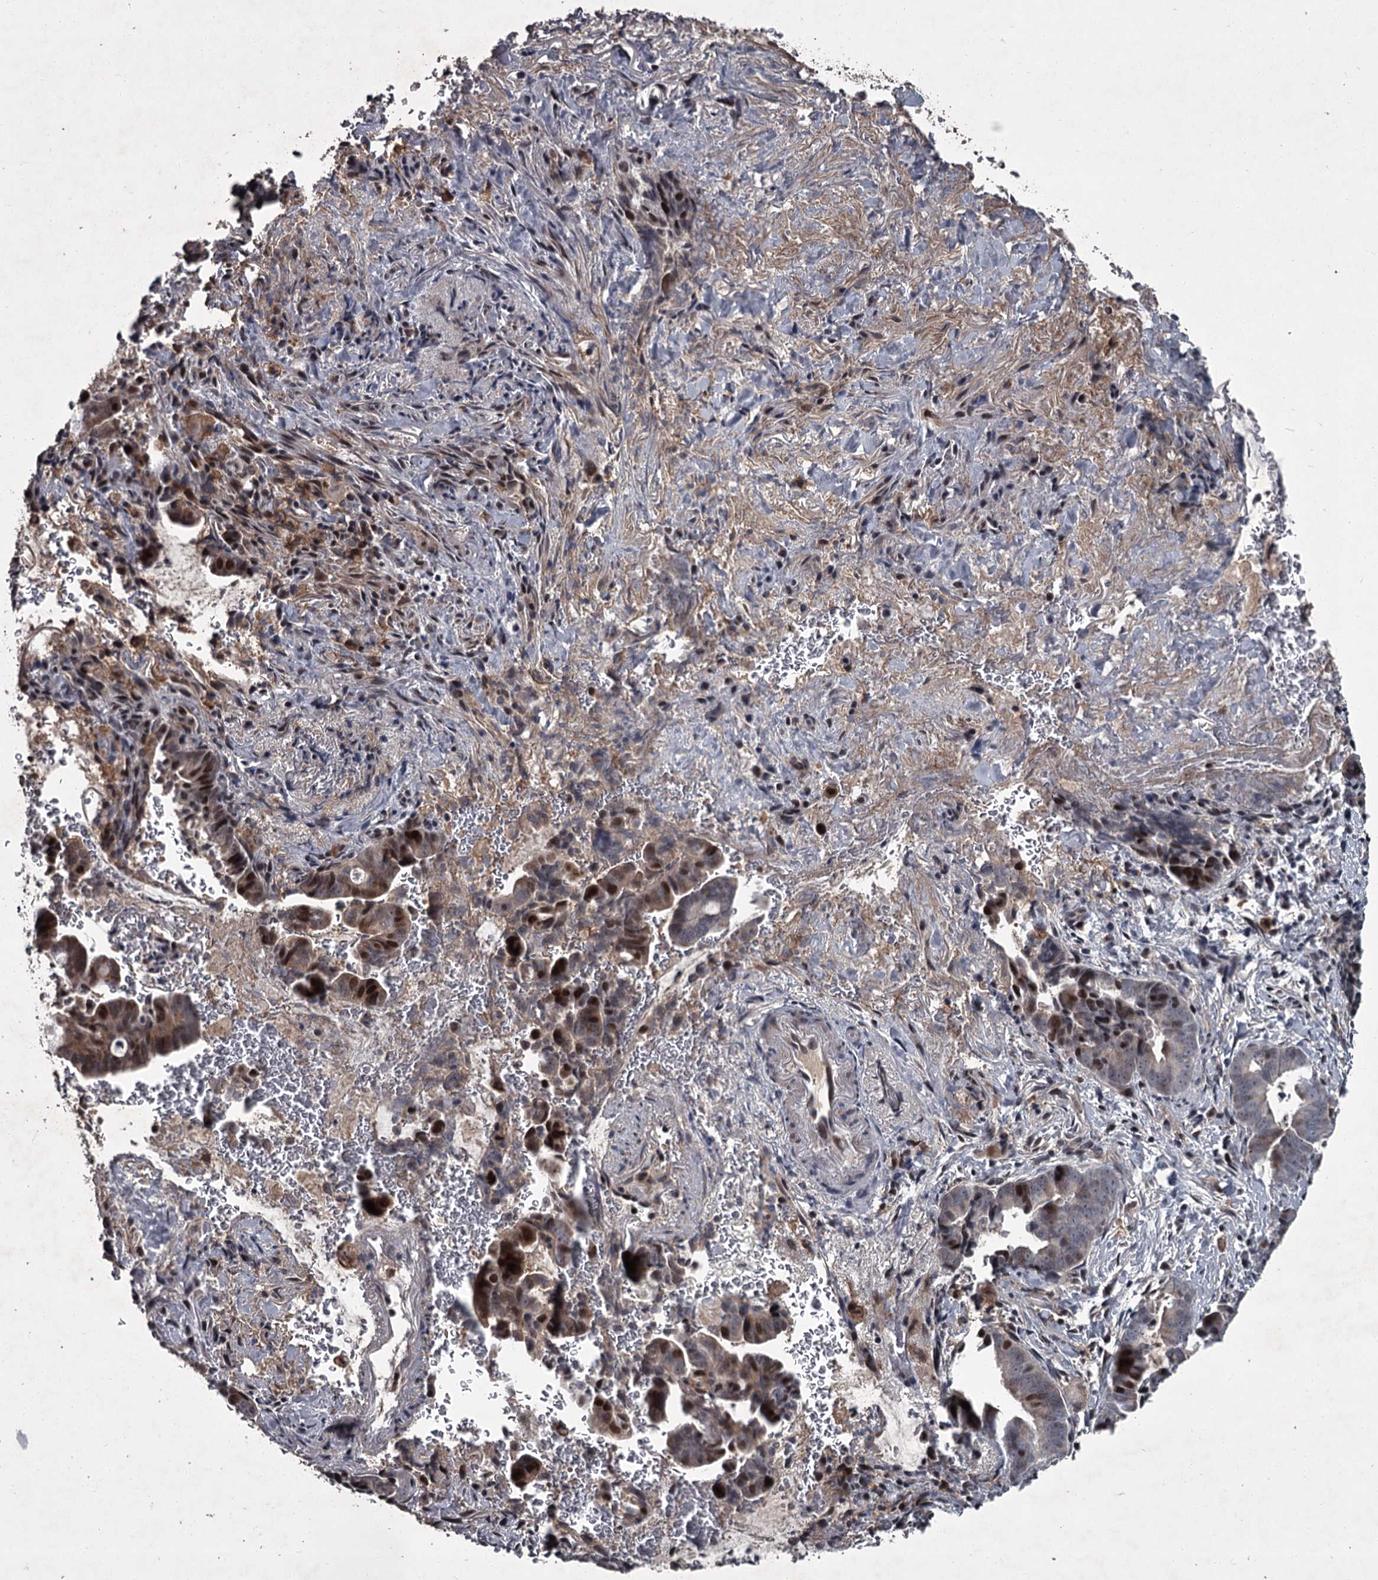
{"staining": {"intensity": "moderate", "quantity": "<25%", "location": "nuclear"}, "tissue": "pancreatic cancer", "cell_type": "Tumor cells", "image_type": "cancer", "snomed": [{"axis": "morphology", "description": "Adenocarcinoma, NOS"}, {"axis": "topography", "description": "Pancreas"}], "caption": "IHC image of neoplastic tissue: human adenocarcinoma (pancreatic) stained using IHC exhibits low levels of moderate protein expression localized specifically in the nuclear of tumor cells, appearing as a nuclear brown color.", "gene": "FLVCR2", "patient": {"sex": "female", "age": 63}}